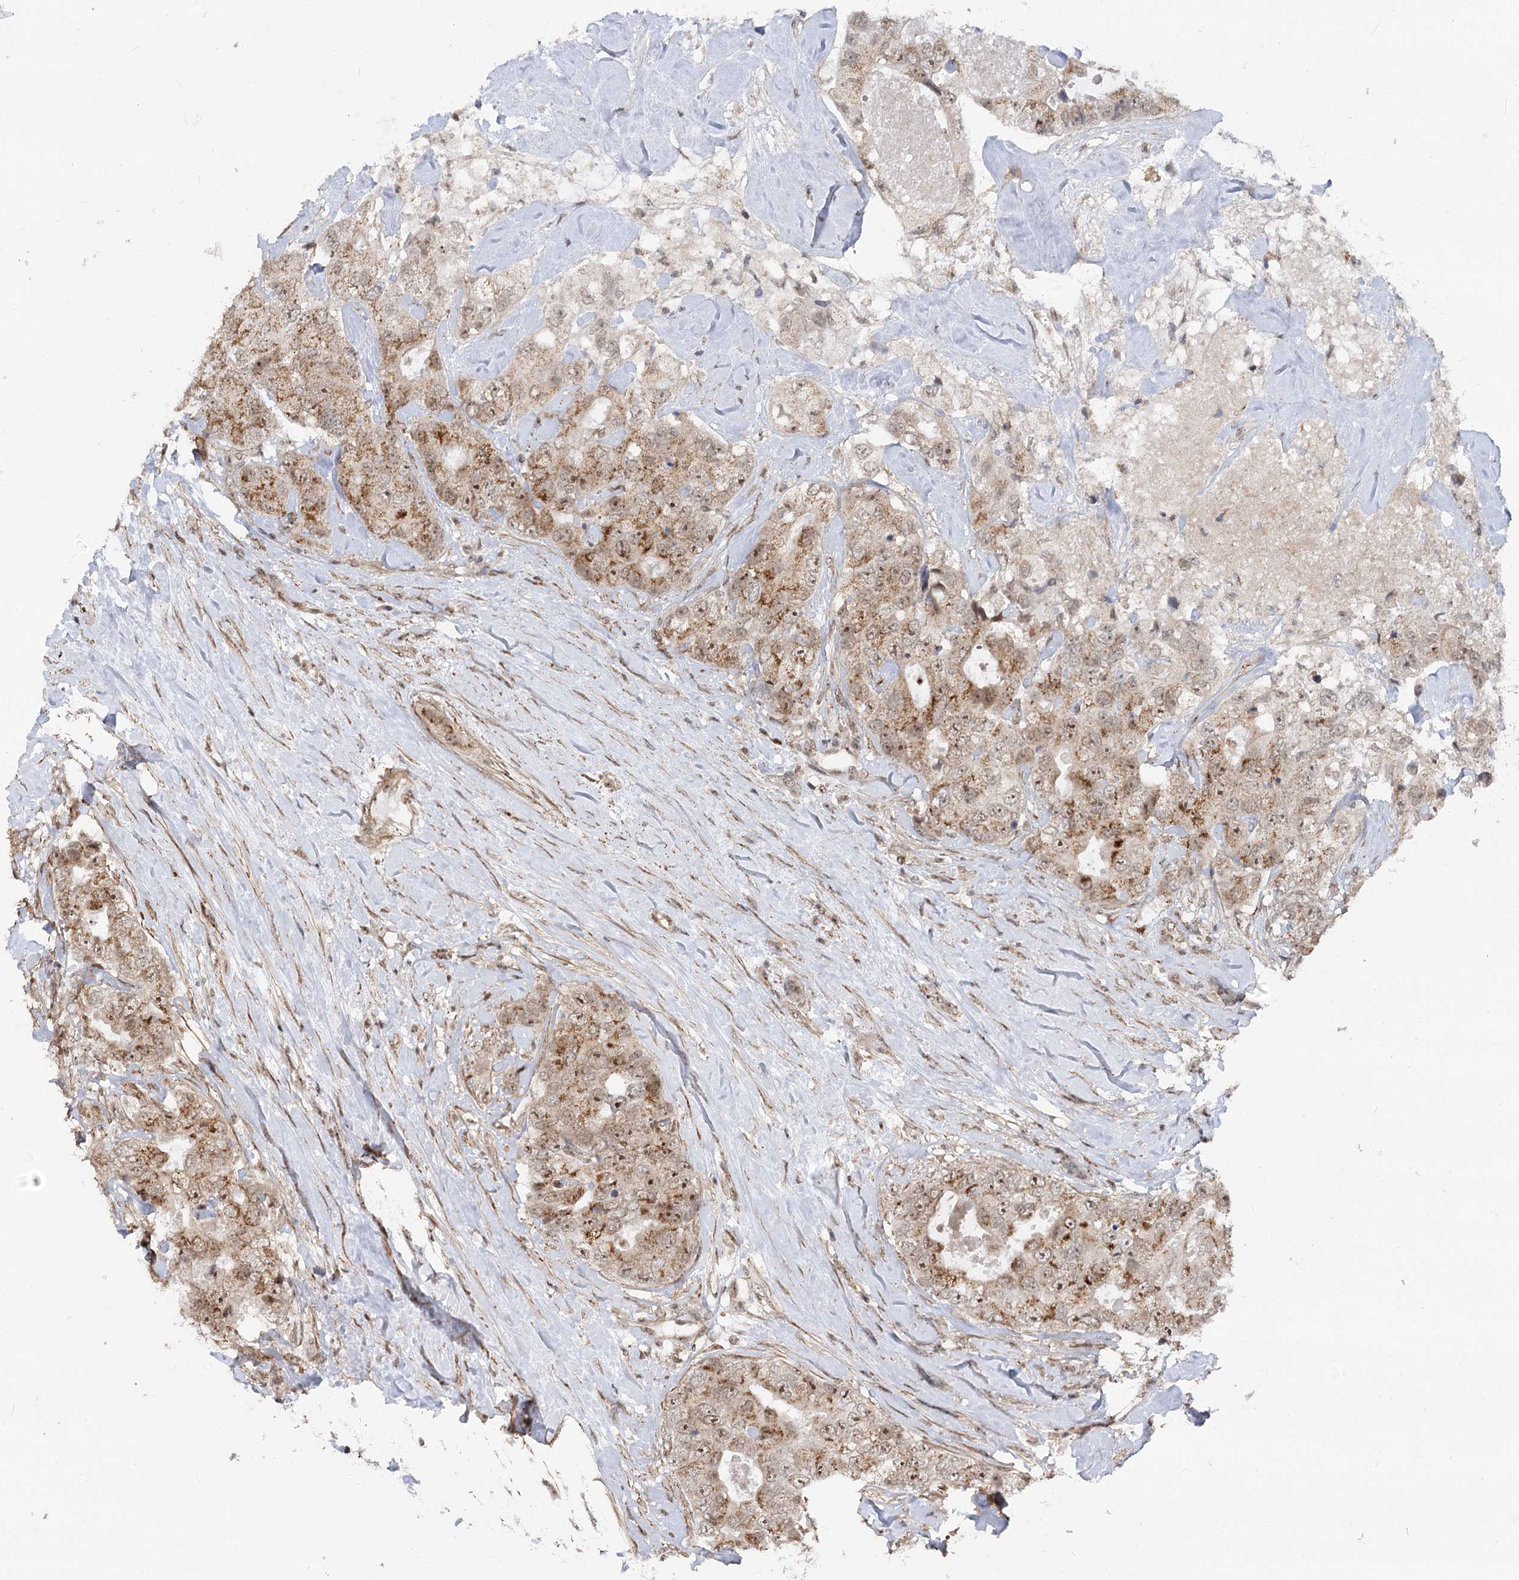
{"staining": {"intensity": "moderate", "quantity": ">75%", "location": "cytoplasmic/membranous,nuclear"}, "tissue": "breast cancer", "cell_type": "Tumor cells", "image_type": "cancer", "snomed": [{"axis": "morphology", "description": "Duct carcinoma"}, {"axis": "topography", "description": "Breast"}], "caption": "Immunohistochemistry micrograph of neoplastic tissue: human breast cancer (intraductal carcinoma) stained using immunohistochemistry shows medium levels of moderate protein expression localized specifically in the cytoplasmic/membranous and nuclear of tumor cells, appearing as a cytoplasmic/membranous and nuclear brown color.", "gene": "GNL3L", "patient": {"sex": "female", "age": 62}}